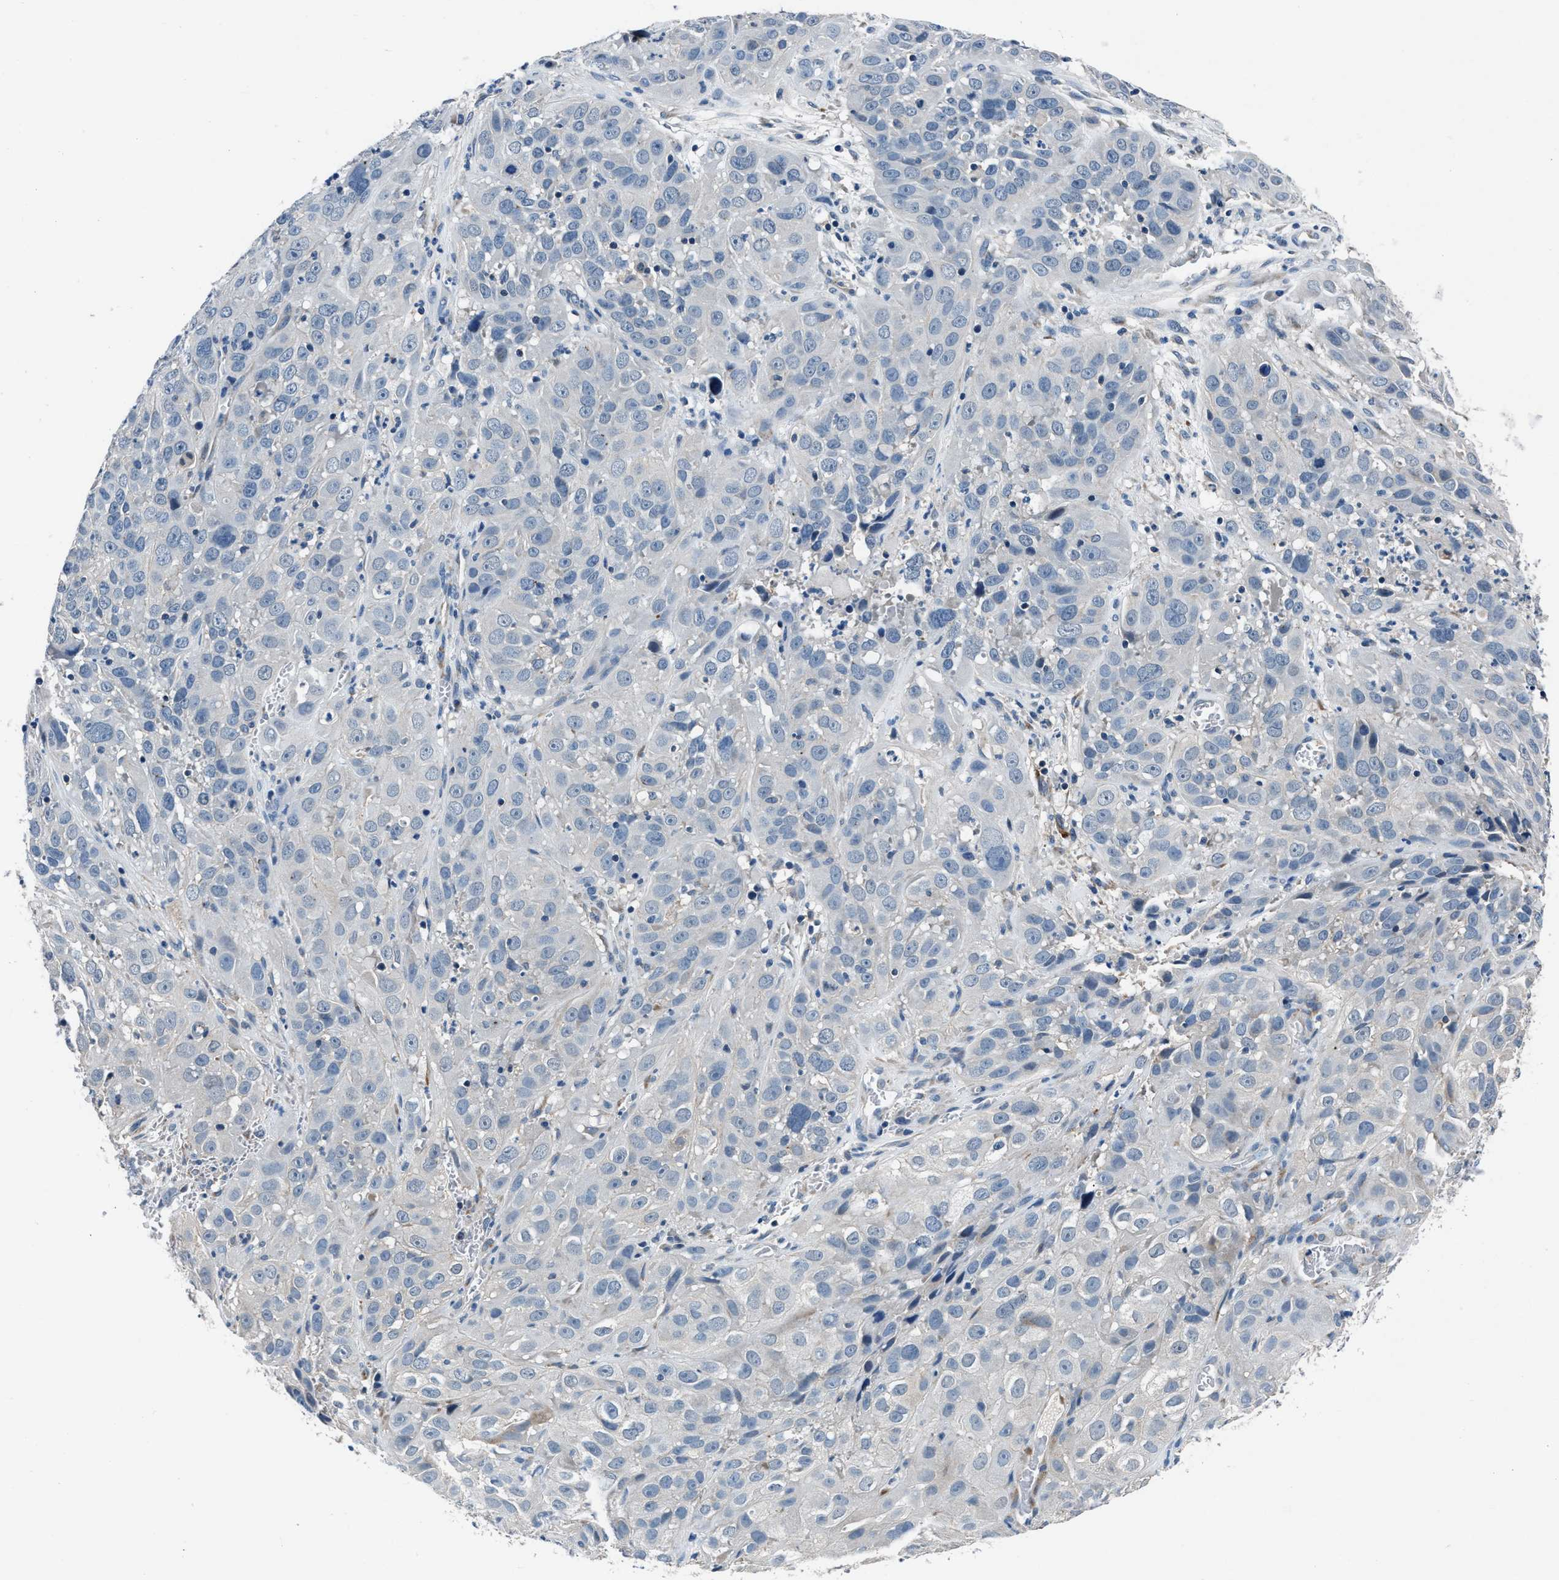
{"staining": {"intensity": "negative", "quantity": "none", "location": "none"}, "tissue": "cervical cancer", "cell_type": "Tumor cells", "image_type": "cancer", "snomed": [{"axis": "morphology", "description": "Squamous cell carcinoma, NOS"}, {"axis": "topography", "description": "Cervix"}], "caption": "This is an IHC image of cervical squamous cell carcinoma. There is no expression in tumor cells.", "gene": "DENND6B", "patient": {"sex": "female", "age": 32}}